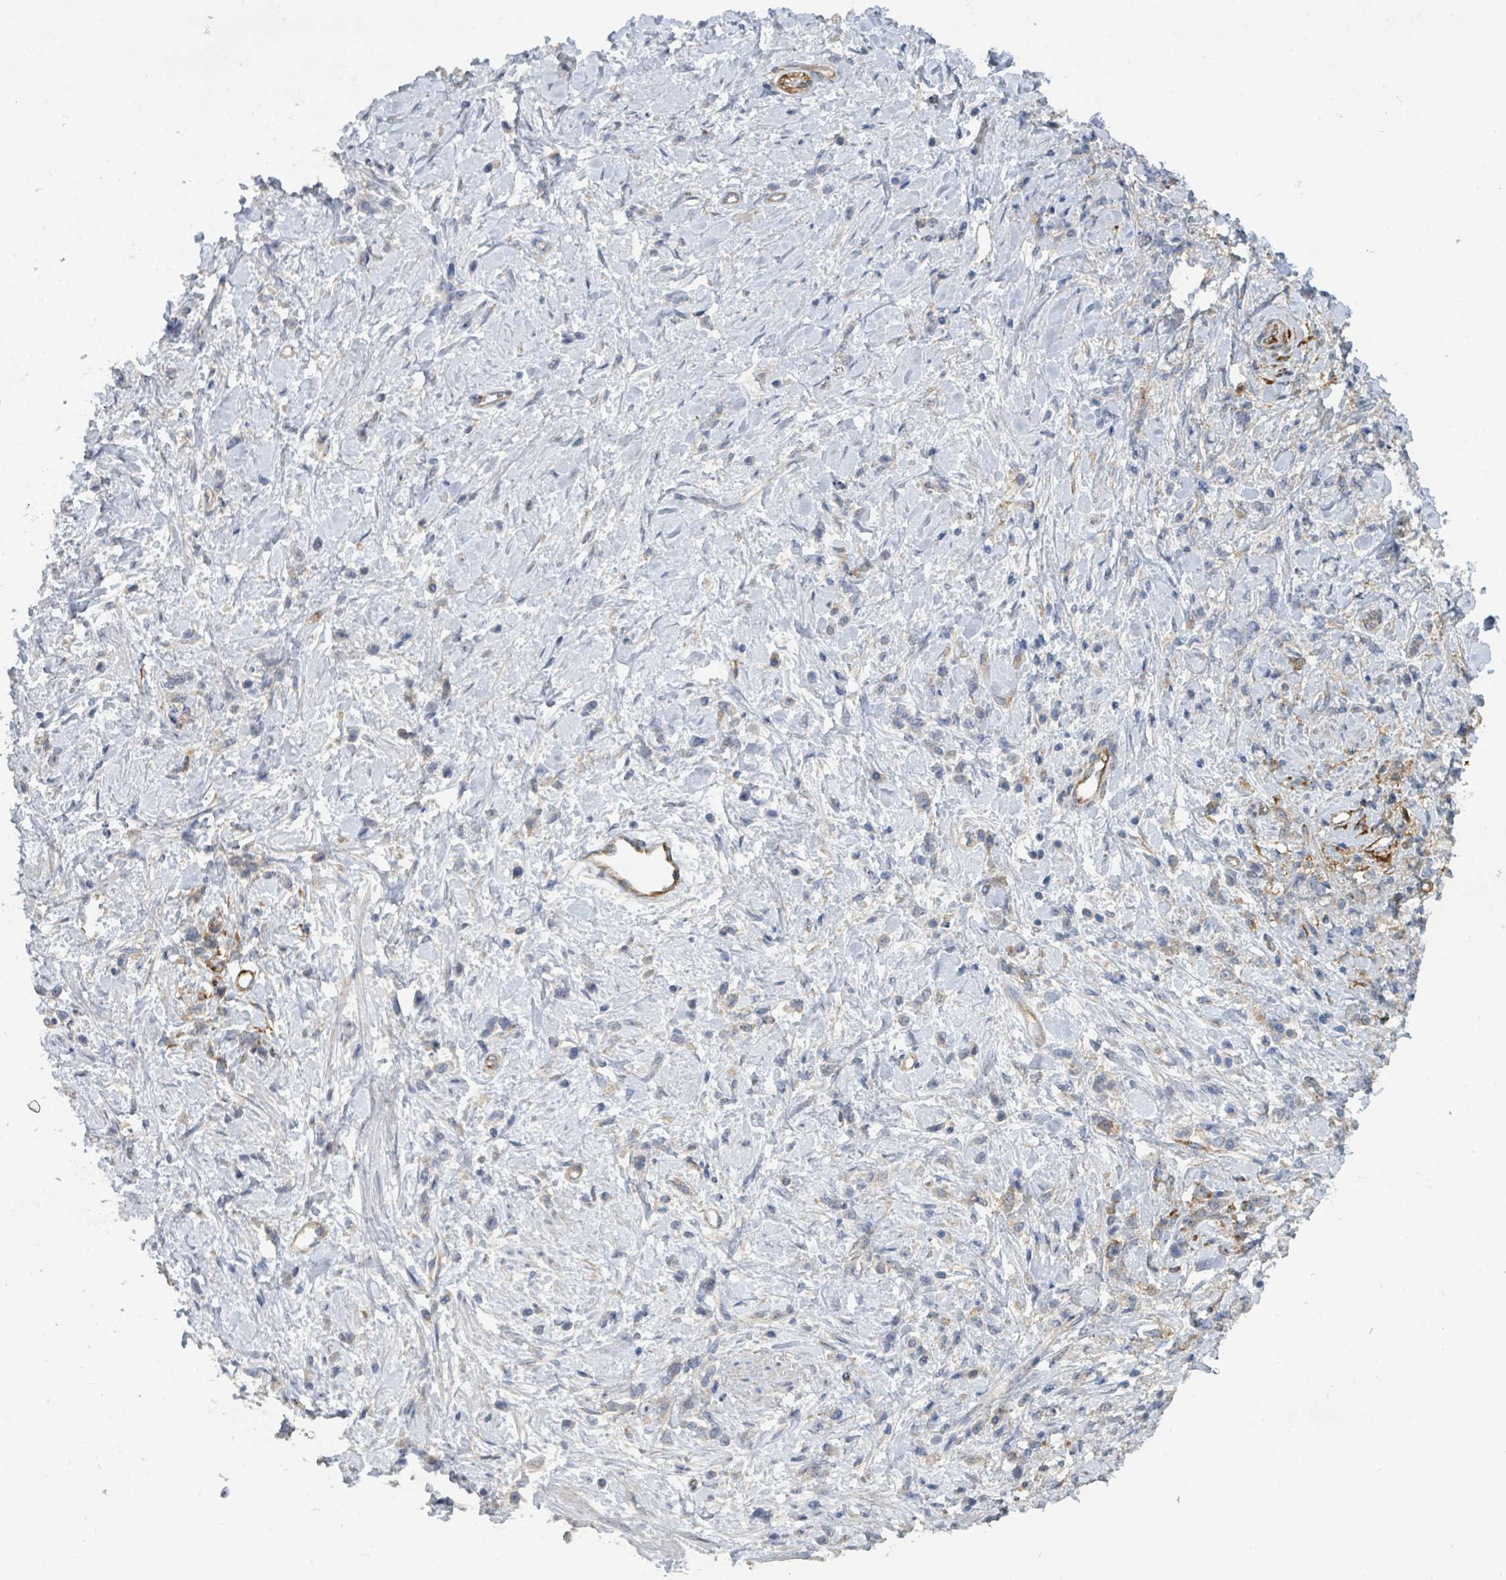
{"staining": {"intensity": "negative", "quantity": "none", "location": "none"}, "tissue": "stomach cancer", "cell_type": "Tumor cells", "image_type": "cancer", "snomed": [{"axis": "morphology", "description": "Adenocarcinoma, NOS"}, {"axis": "topography", "description": "Stomach"}], "caption": "Tumor cells show no significant protein staining in stomach cancer (adenocarcinoma).", "gene": "IFIT1", "patient": {"sex": "female", "age": 60}}